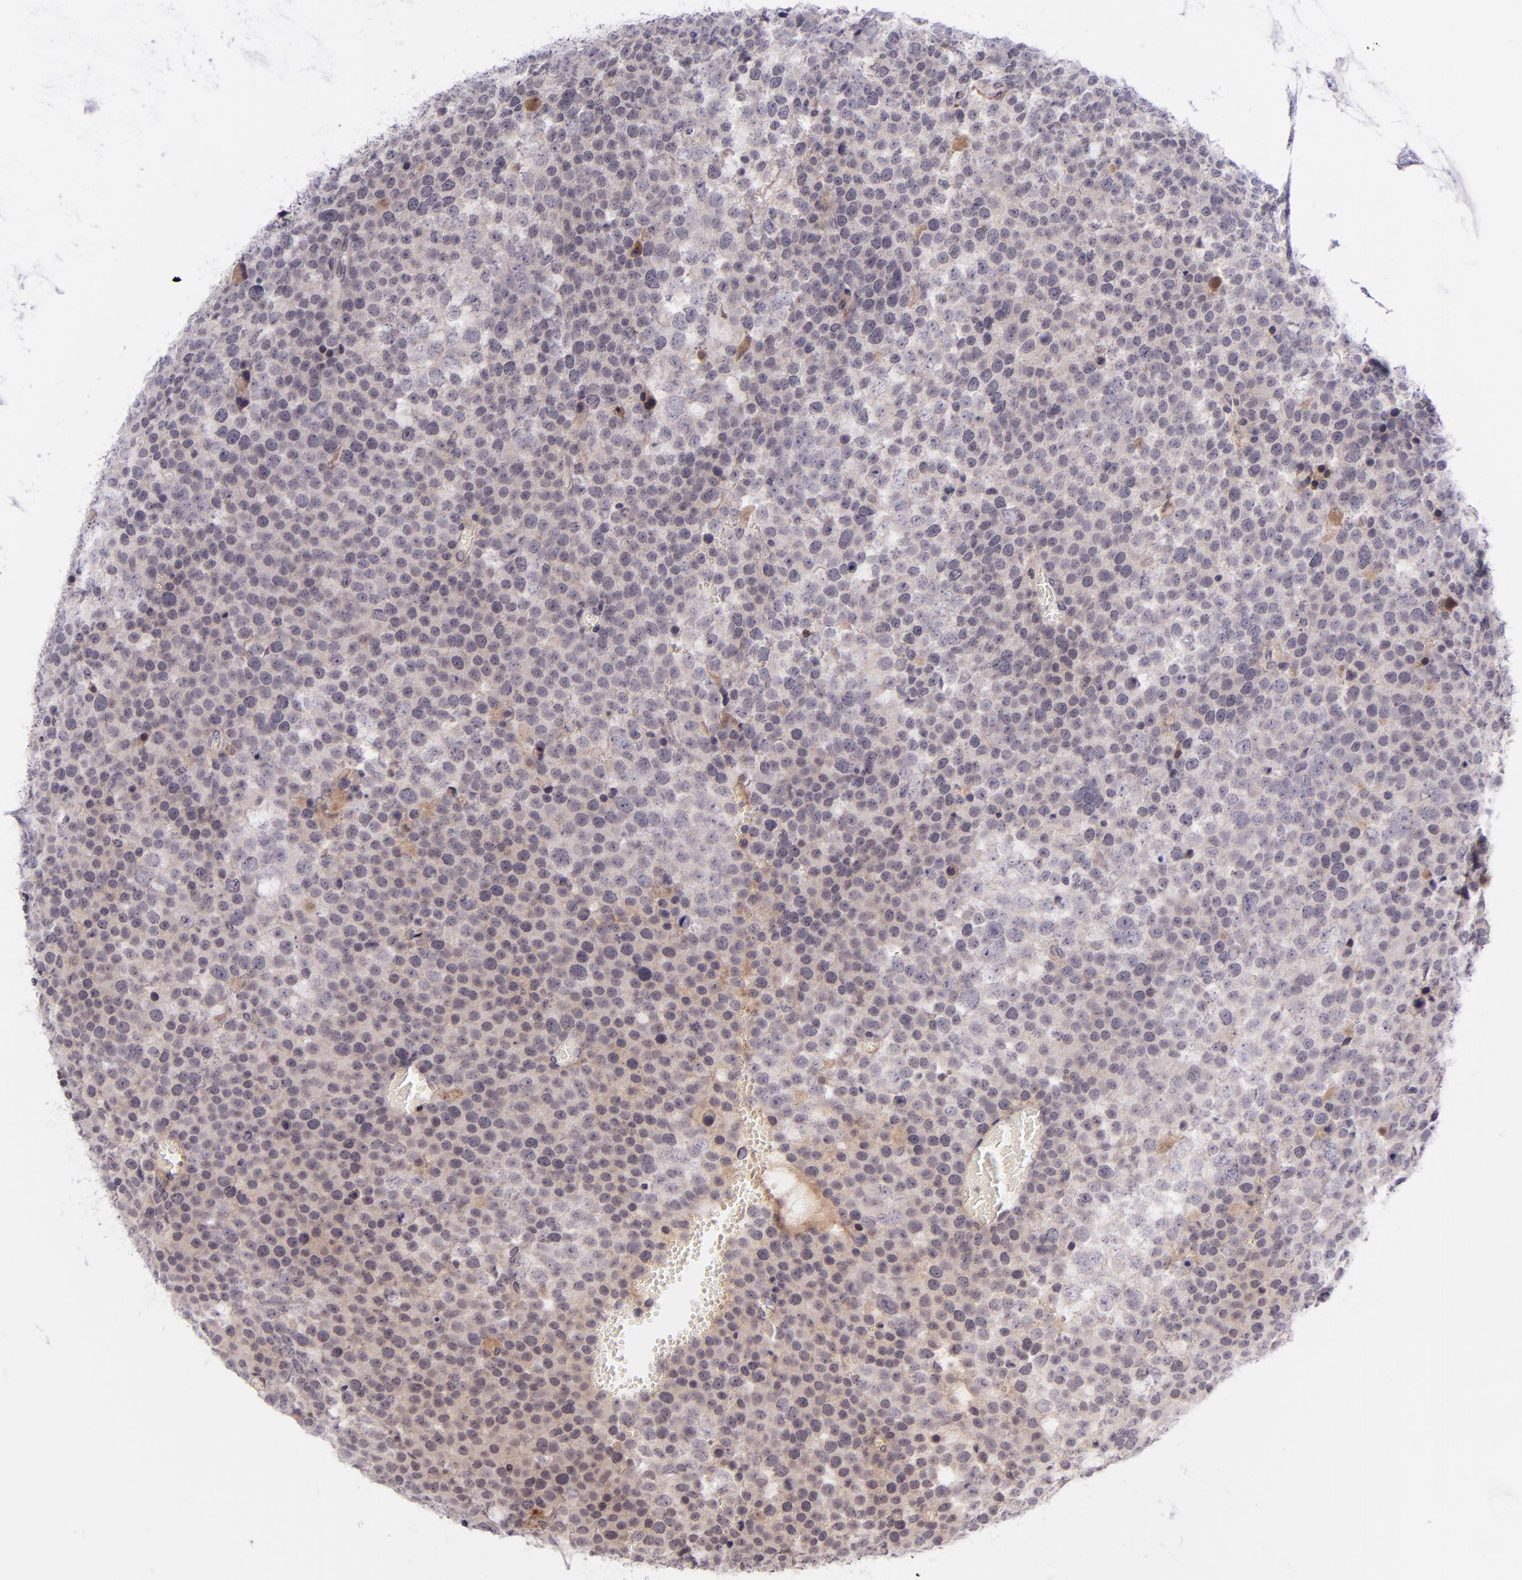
{"staining": {"intensity": "weak", "quantity": "25%-75%", "location": "none"}, "tissue": "testis cancer", "cell_type": "Tumor cells", "image_type": "cancer", "snomed": [{"axis": "morphology", "description": "Seminoma, NOS"}, {"axis": "topography", "description": "Testis"}], "caption": "There is low levels of weak None expression in tumor cells of seminoma (testis), as demonstrated by immunohistochemical staining (brown color).", "gene": "SELL", "patient": {"sex": "male", "age": 71}}